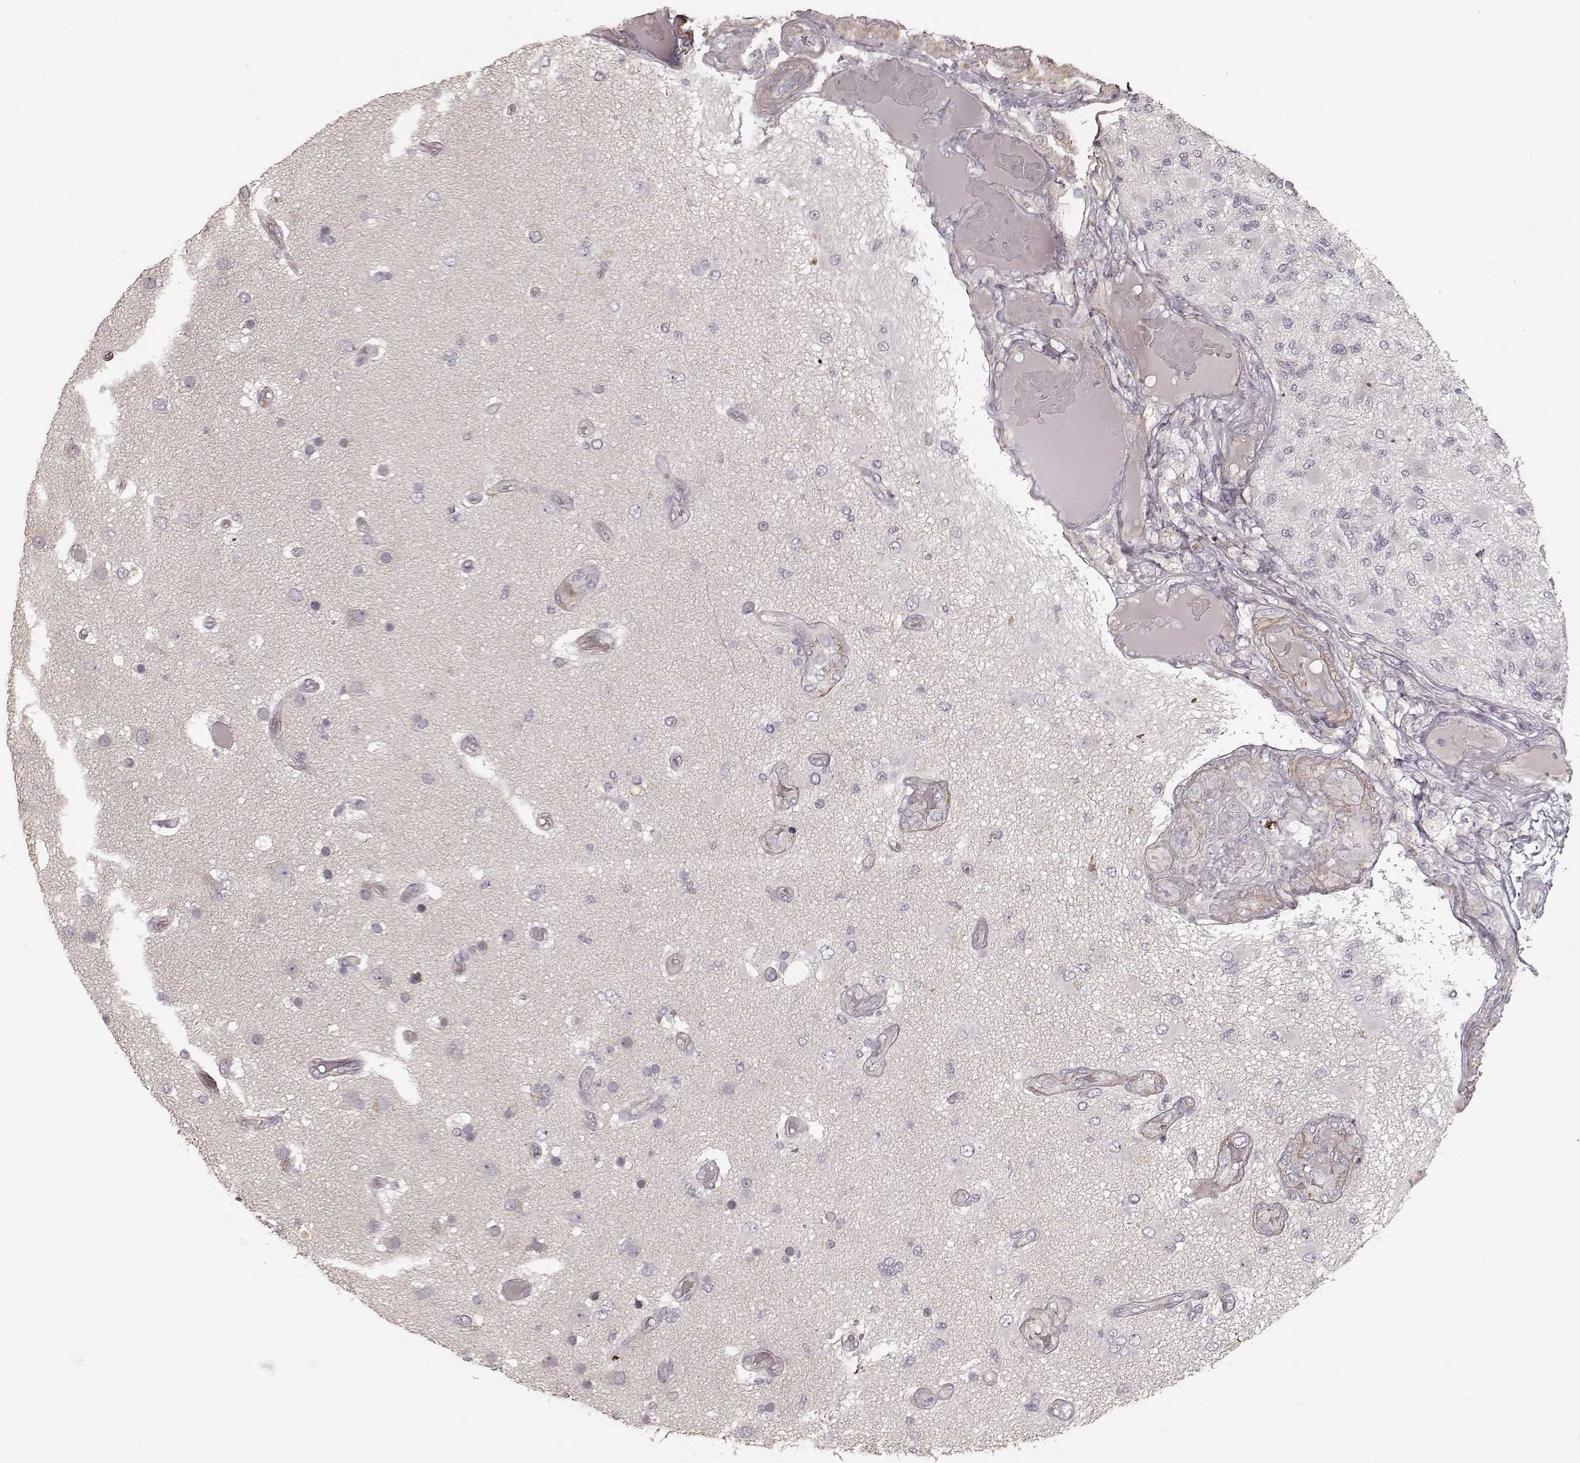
{"staining": {"intensity": "negative", "quantity": "none", "location": "none"}, "tissue": "glioma", "cell_type": "Tumor cells", "image_type": "cancer", "snomed": [{"axis": "morphology", "description": "Glioma, malignant, High grade"}, {"axis": "topography", "description": "Brain"}], "caption": "A high-resolution photomicrograph shows immunohistochemistry (IHC) staining of malignant high-grade glioma, which demonstrates no significant expression in tumor cells. (DAB (3,3'-diaminobenzidine) immunohistochemistry (IHC) with hematoxylin counter stain).", "gene": "KCNJ9", "patient": {"sex": "female", "age": 63}}